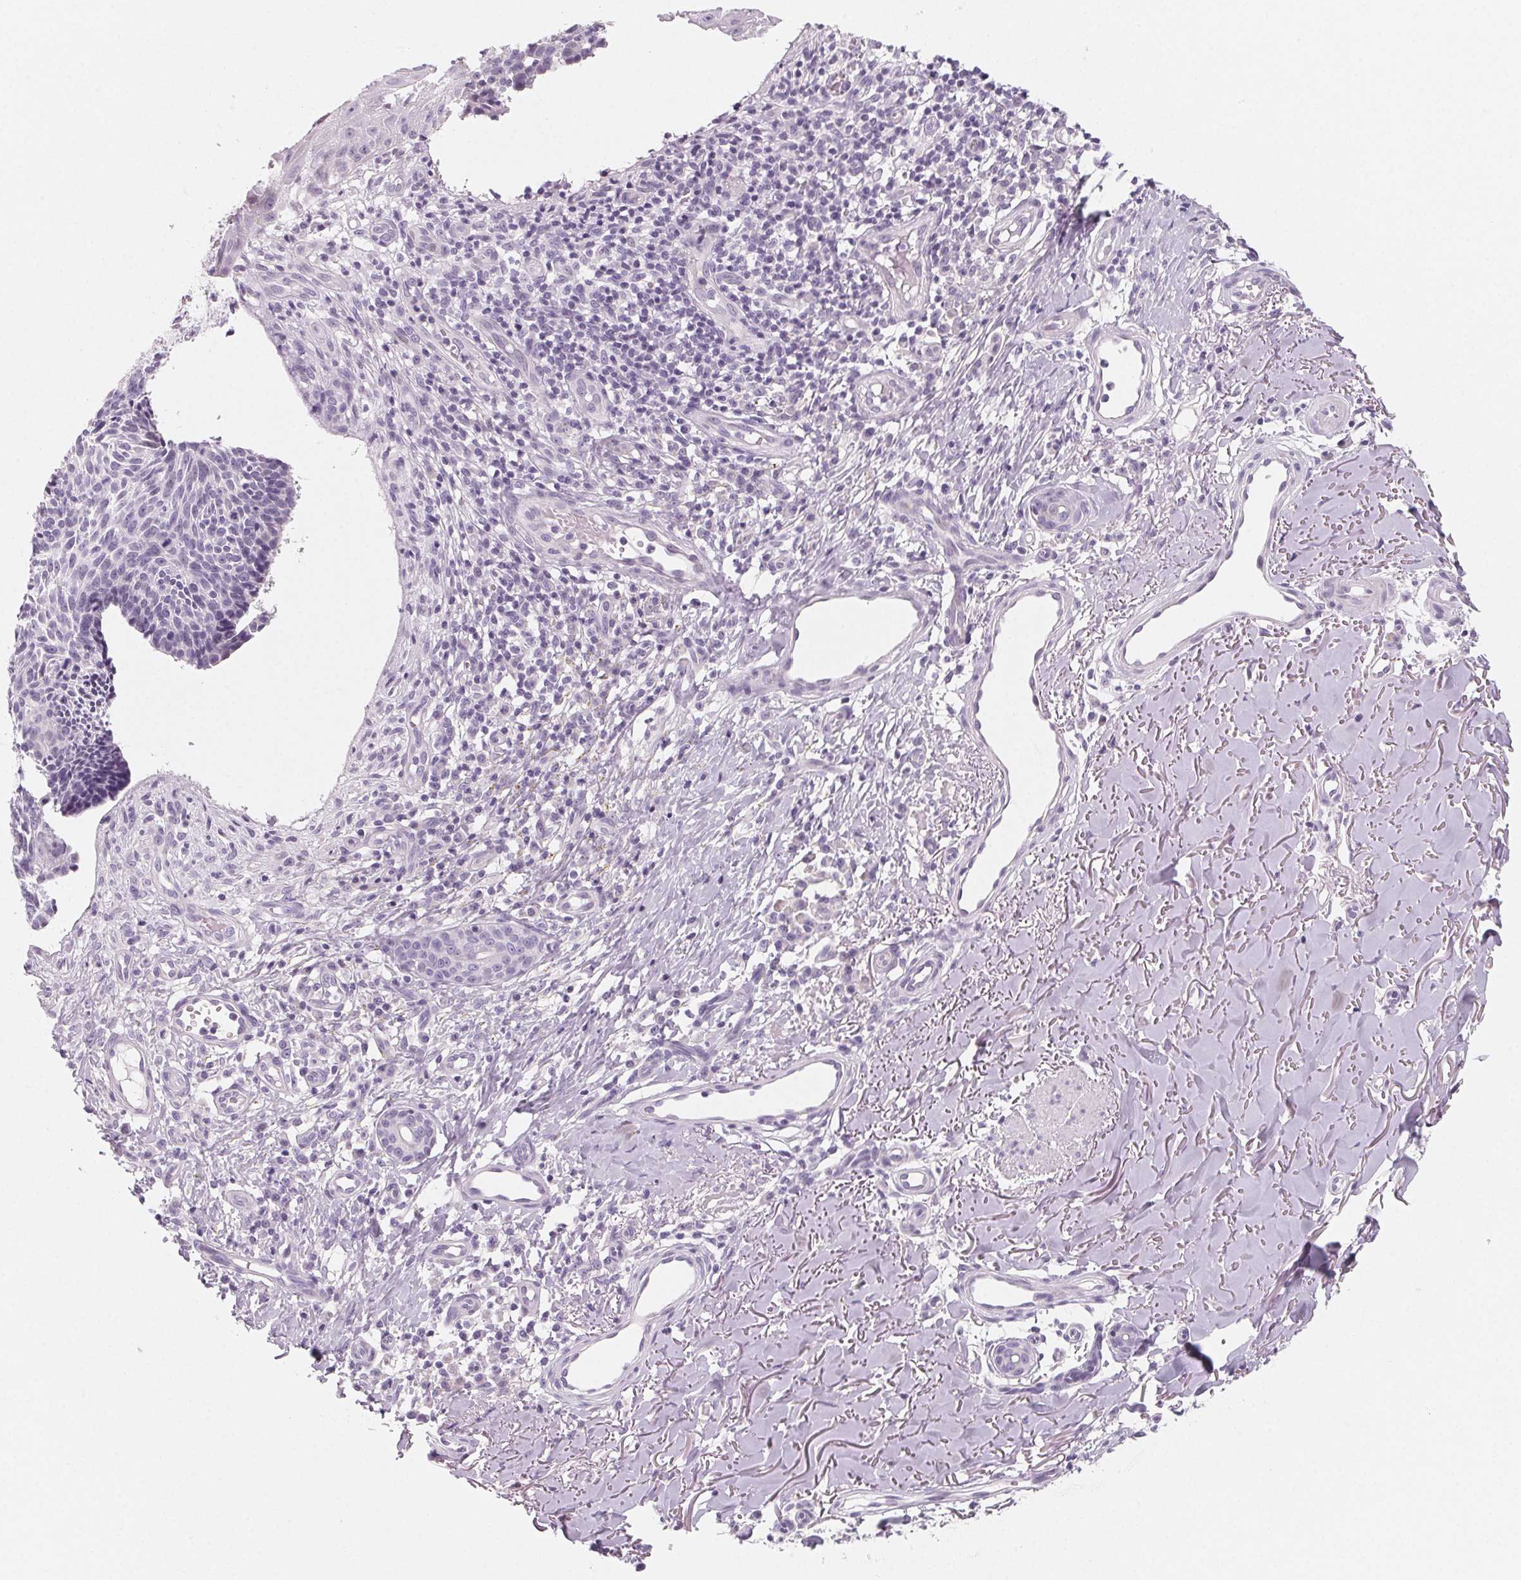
{"staining": {"intensity": "negative", "quantity": "none", "location": "none"}, "tissue": "skin cancer", "cell_type": "Tumor cells", "image_type": "cancer", "snomed": [{"axis": "morphology", "description": "Basal cell carcinoma"}, {"axis": "topography", "description": "Skin"}], "caption": "DAB immunohistochemical staining of human basal cell carcinoma (skin) reveals no significant positivity in tumor cells. (DAB (3,3'-diaminobenzidine) IHC with hematoxylin counter stain).", "gene": "SH3GL2", "patient": {"sex": "male", "age": 88}}